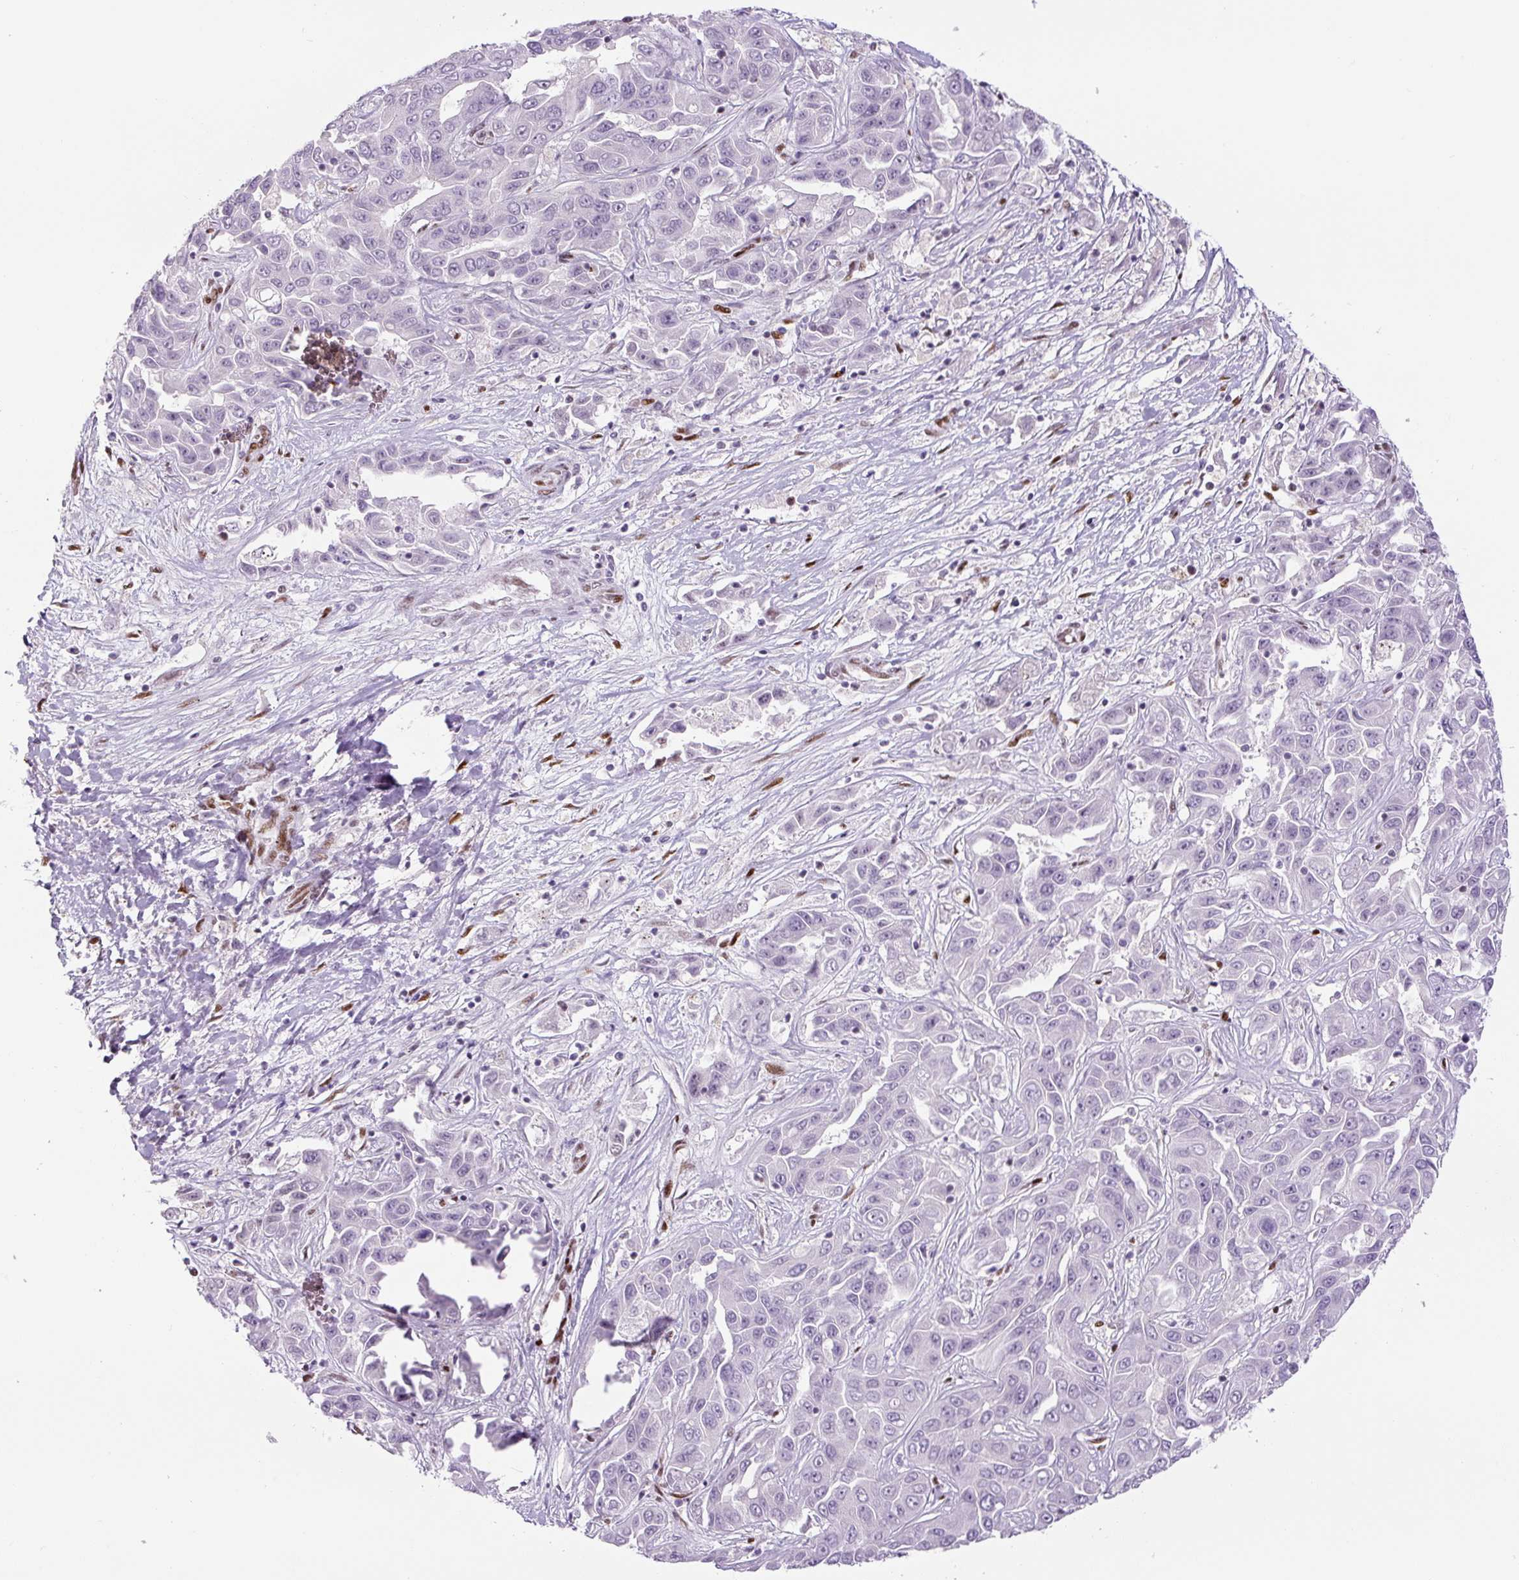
{"staining": {"intensity": "negative", "quantity": "none", "location": "none"}, "tissue": "liver cancer", "cell_type": "Tumor cells", "image_type": "cancer", "snomed": [{"axis": "morphology", "description": "Cholangiocarcinoma"}, {"axis": "topography", "description": "Liver"}], "caption": "Micrograph shows no significant protein expression in tumor cells of liver cancer. (DAB (3,3'-diaminobenzidine) immunohistochemistry (IHC), high magnification).", "gene": "ZEB1", "patient": {"sex": "female", "age": 52}}